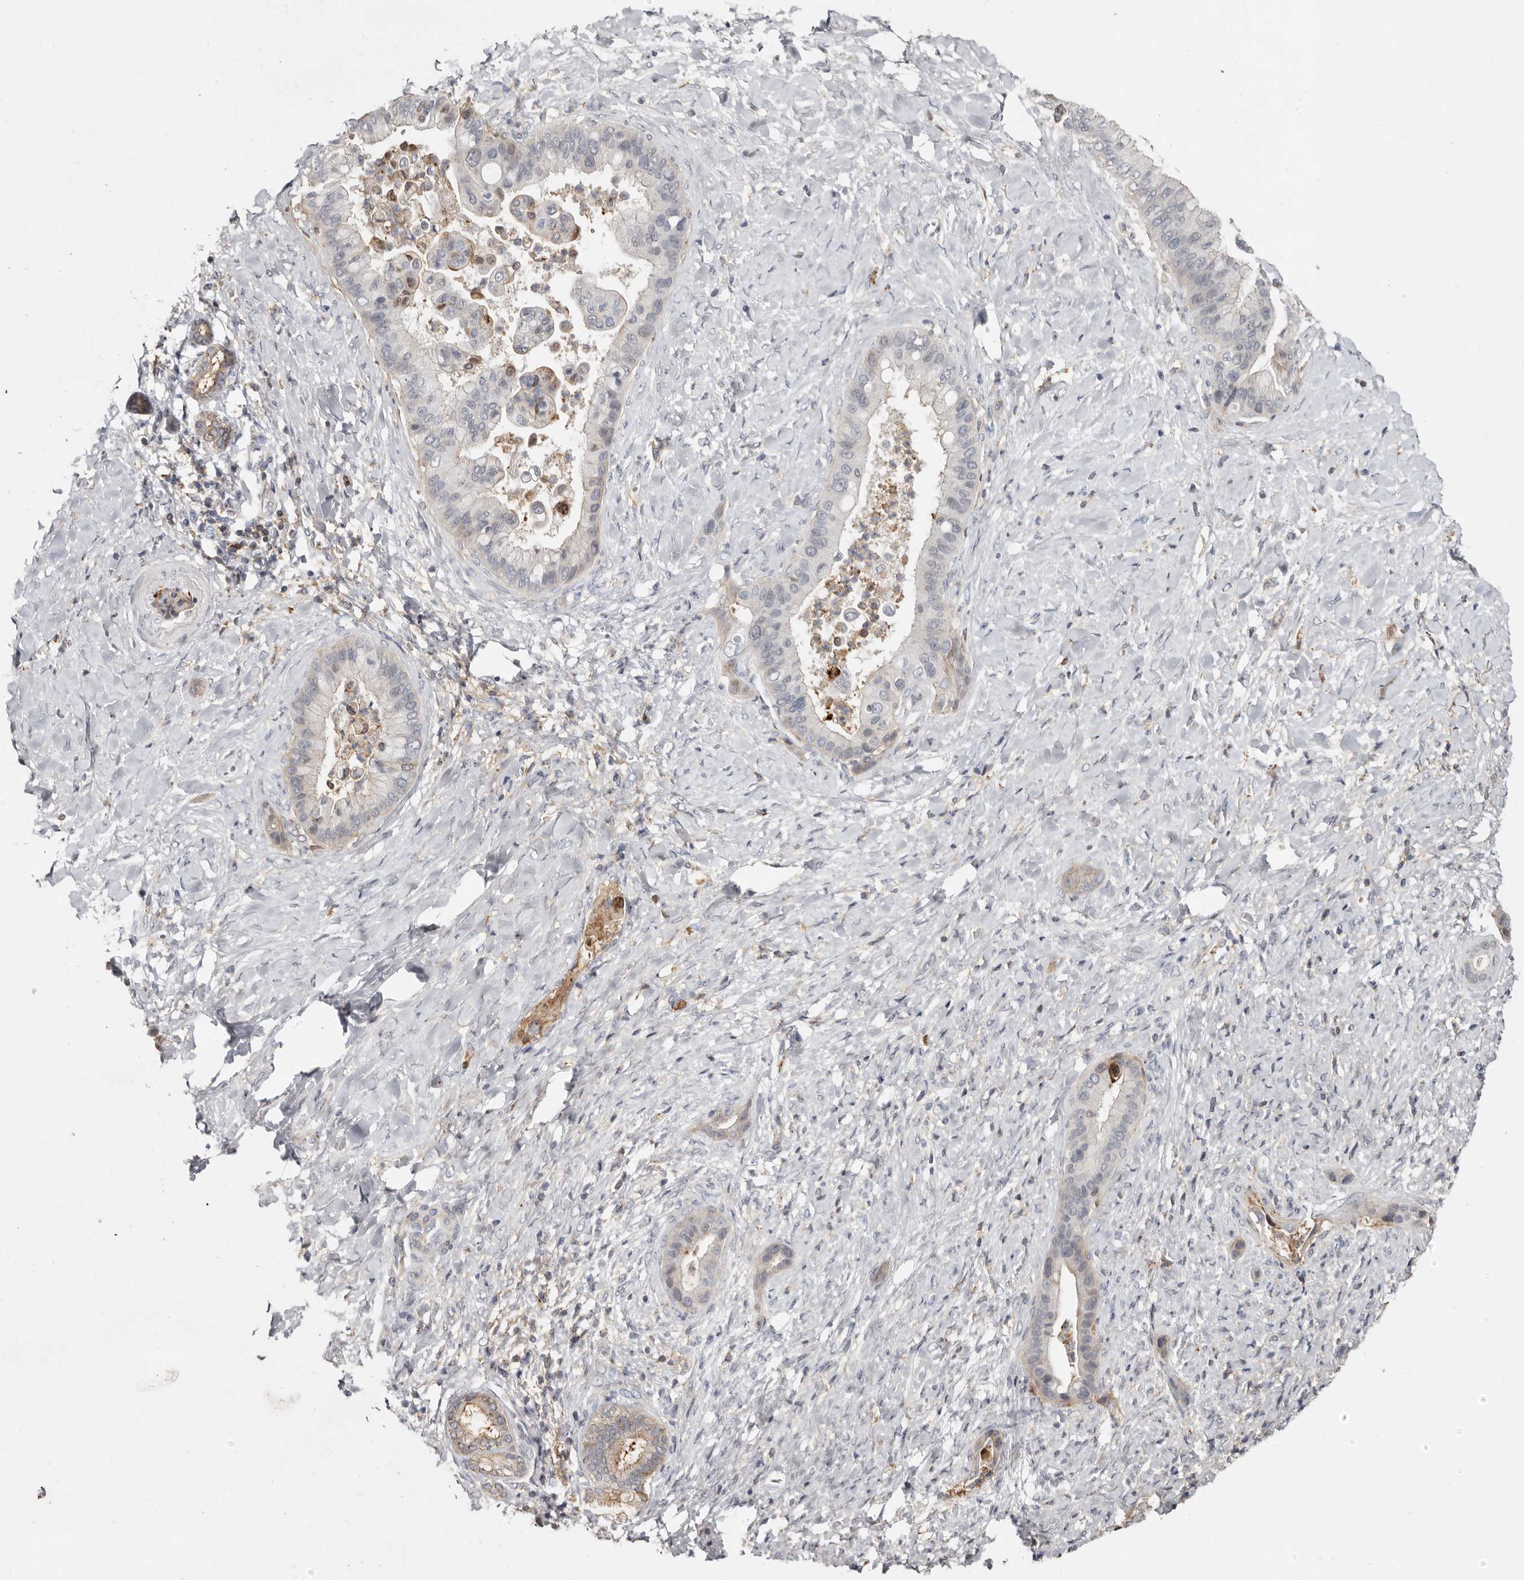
{"staining": {"intensity": "negative", "quantity": "none", "location": "none"}, "tissue": "liver cancer", "cell_type": "Tumor cells", "image_type": "cancer", "snomed": [{"axis": "morphology", "description": "Cholangiocarcinoma"}, {"axis": "topography", "description": "Liver"}], "caption": "A micrograph of human liver cancer (cholangiocarcinoma) is negative for staining in tumor cells.", "gene": "KIF26B", "patient": {"sex": "female", "age": 54}}